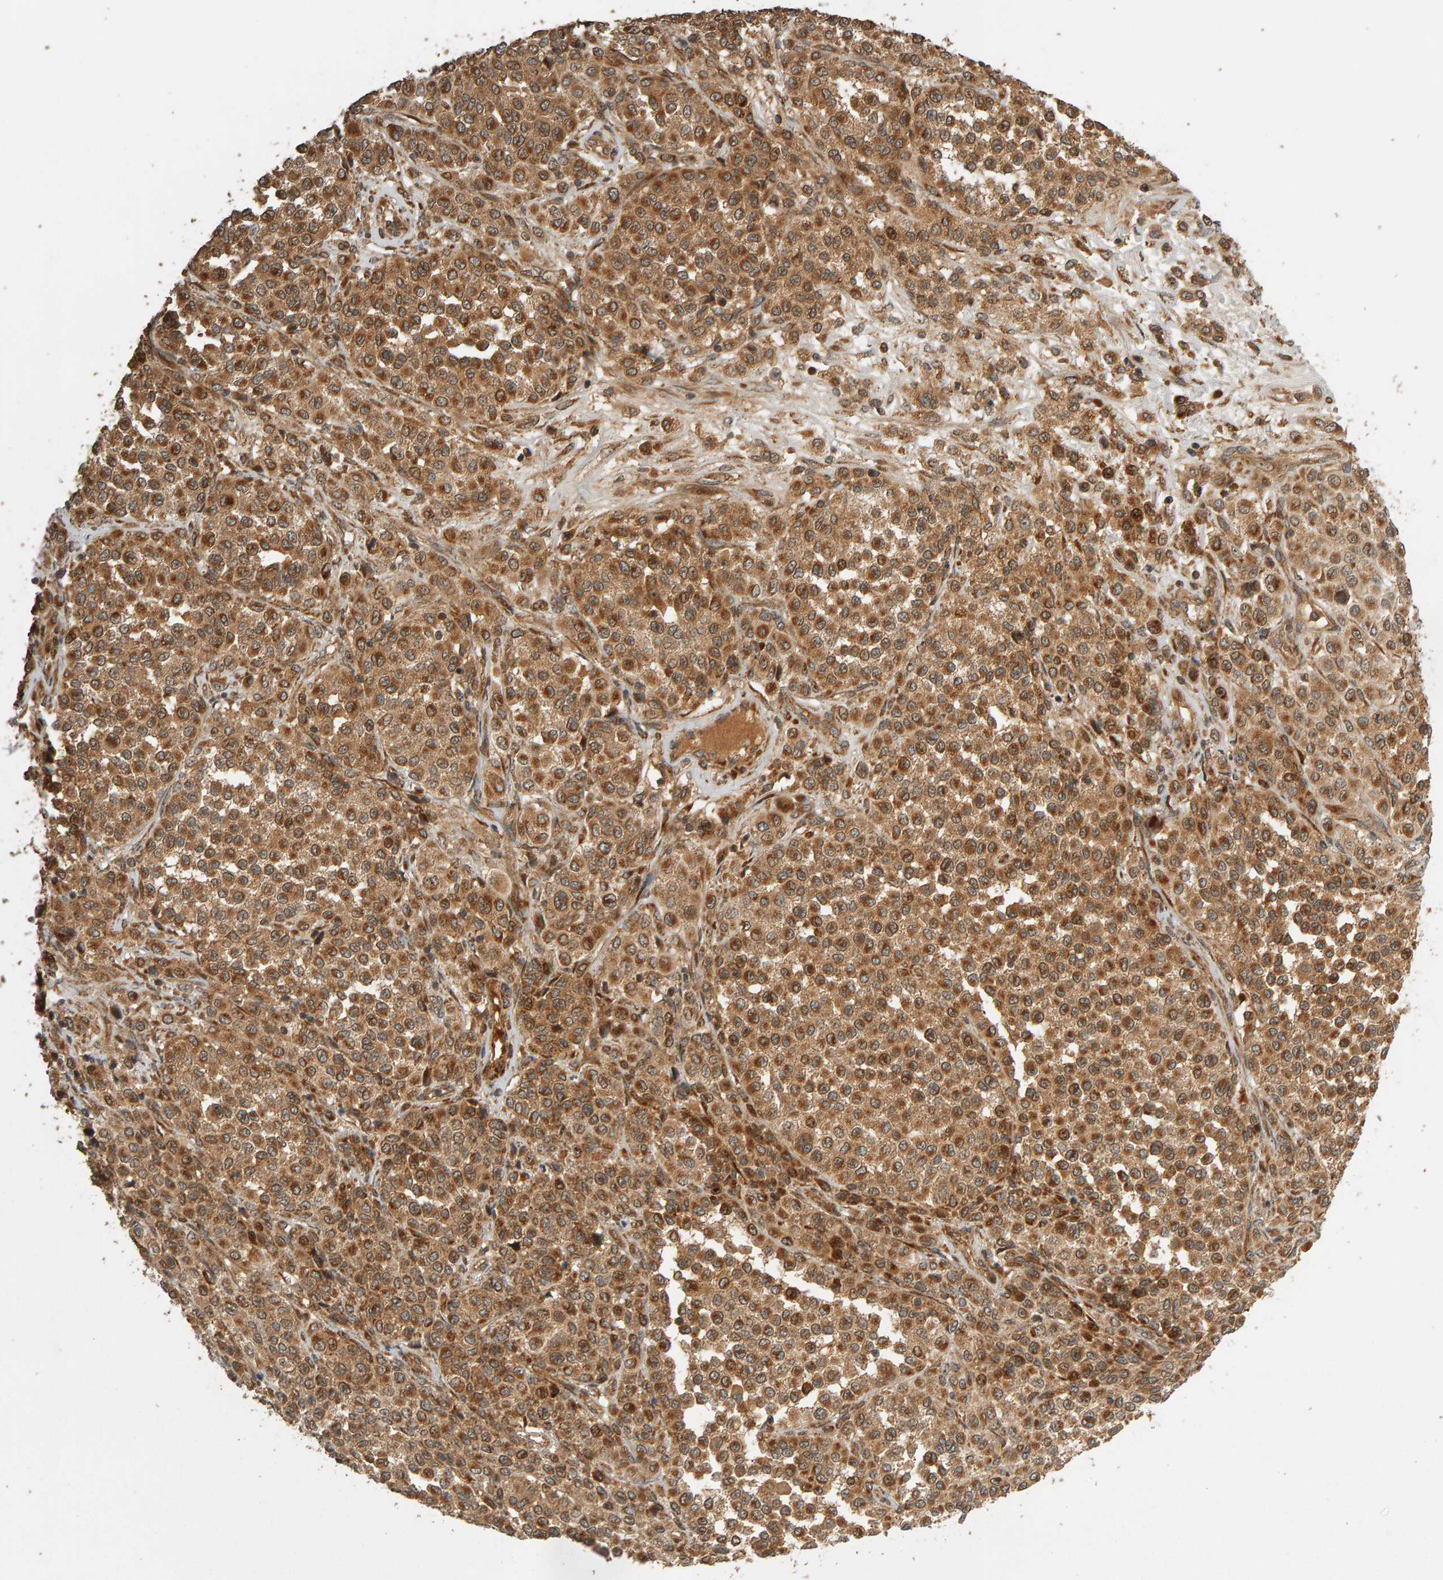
{"staining": {"intensity": "moderate", "quantity": ">75%", "location": "cytoplasmic/membranous"}, "tissue": "melanoma", "cell_type": "Tumor cells", "image_type": "cancer", "snomed": [{"axis": "morphology", "description": "Malignant melanoma, Metastatic site"}, {"axis": "topography", "description": "Pancreas"}], "caption": "Malignant melanoma (metastatic site) stained with IHC reveals moderate cytoplasmic/membranous positivity in about >75% of tumor cells.", "gene": "ZFAND1", "patient": {"sex": "female", "age": 30}}